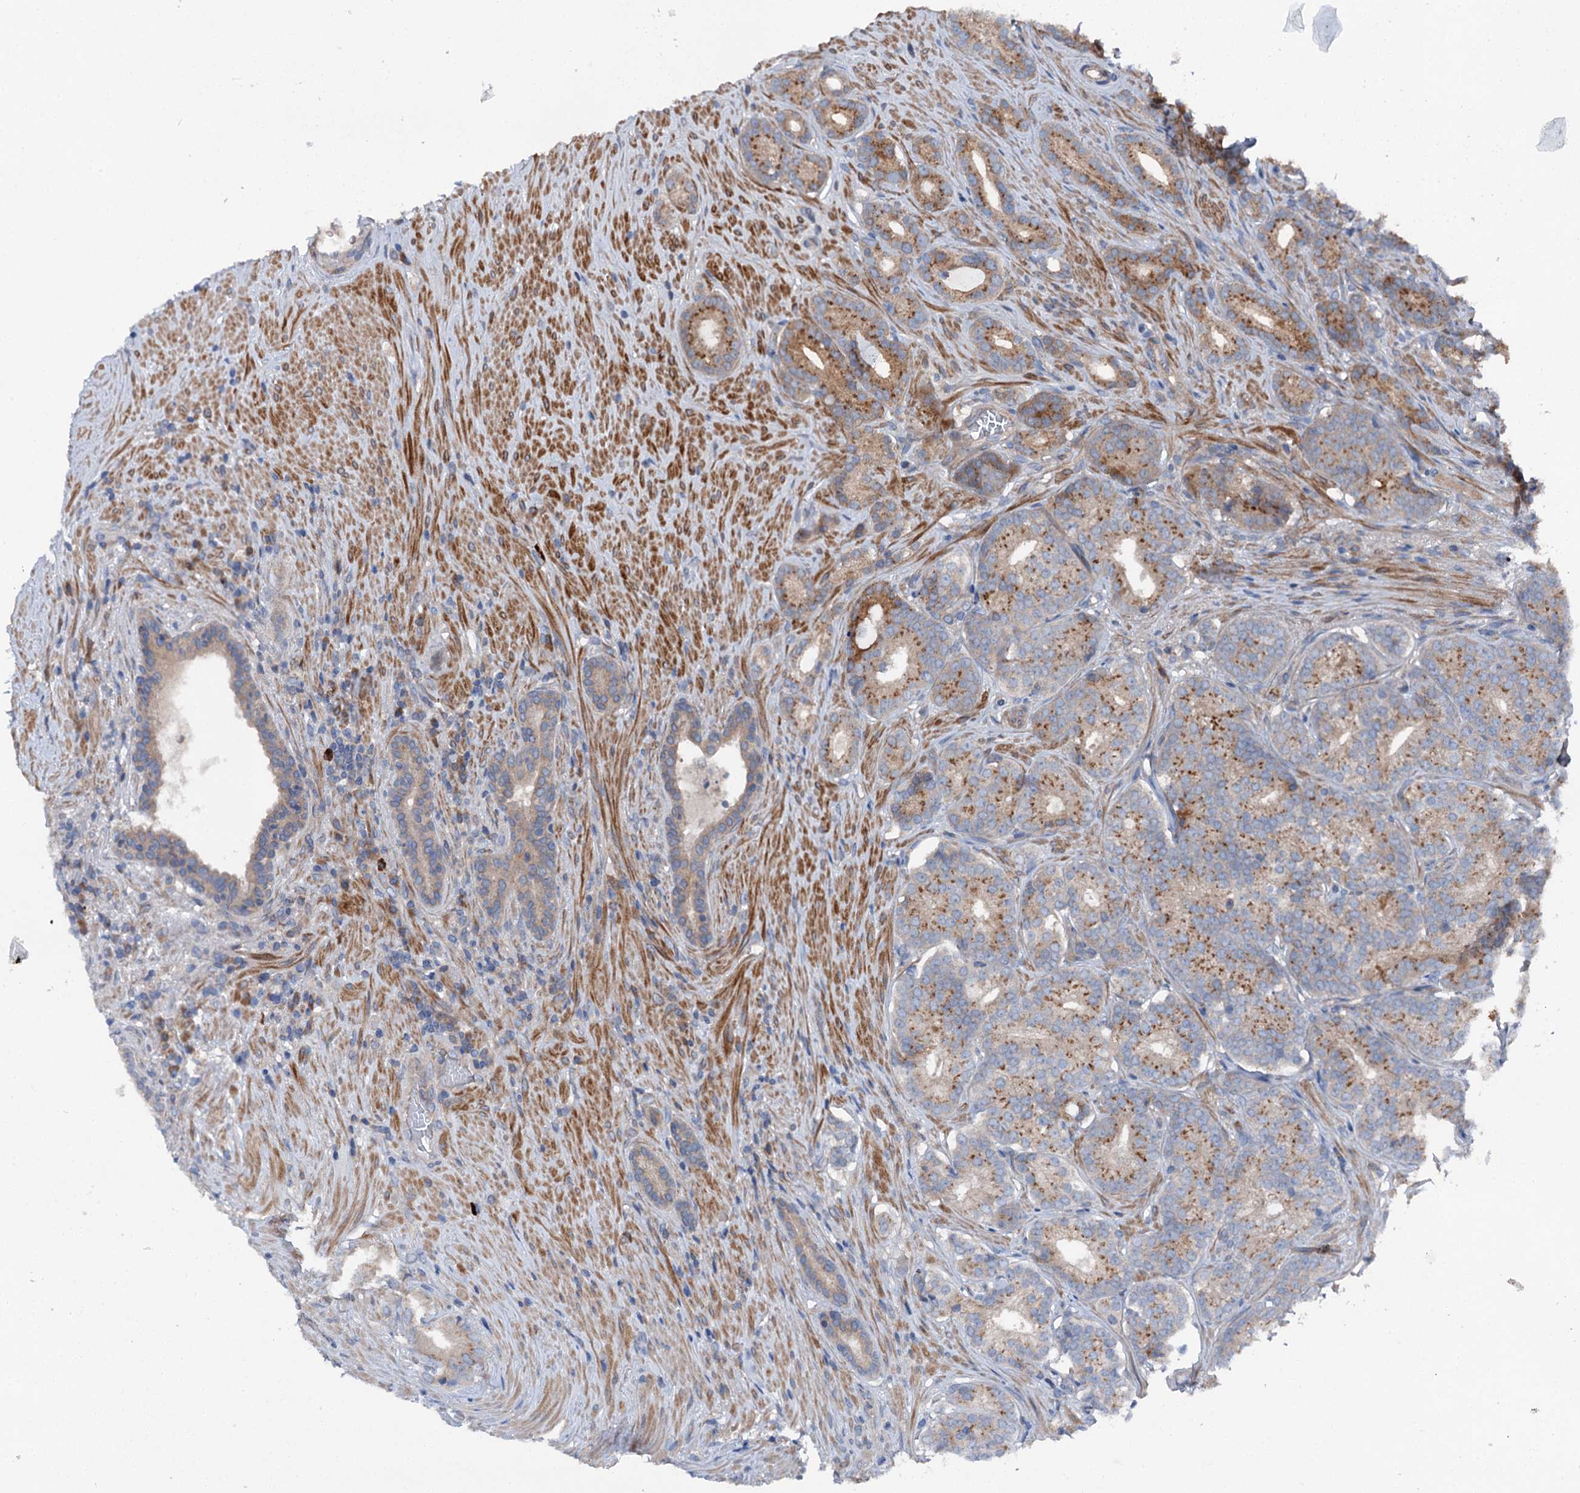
{"staining": {"intensity": "moderate", "quantity": "25%-75%", "location": "cytoplasmic/membranous"}, "tissue": "prostate cancer", "cell_type": "Tumor cells", "image_type": "cancer", "snomed": [{"axis": "morphology", "description": "Adenocarcinoma, Low grade"}, {"axis": "topography", "description": "Prostate"}], "caption": "Protein expression analysis of human prostate cancer reveals moderate cytoplasmic/membranous staining in approximately 25%-75% of tumor cells.", "gene": "SLC22A25", "patient": {"sex": "male", "age": 71}}